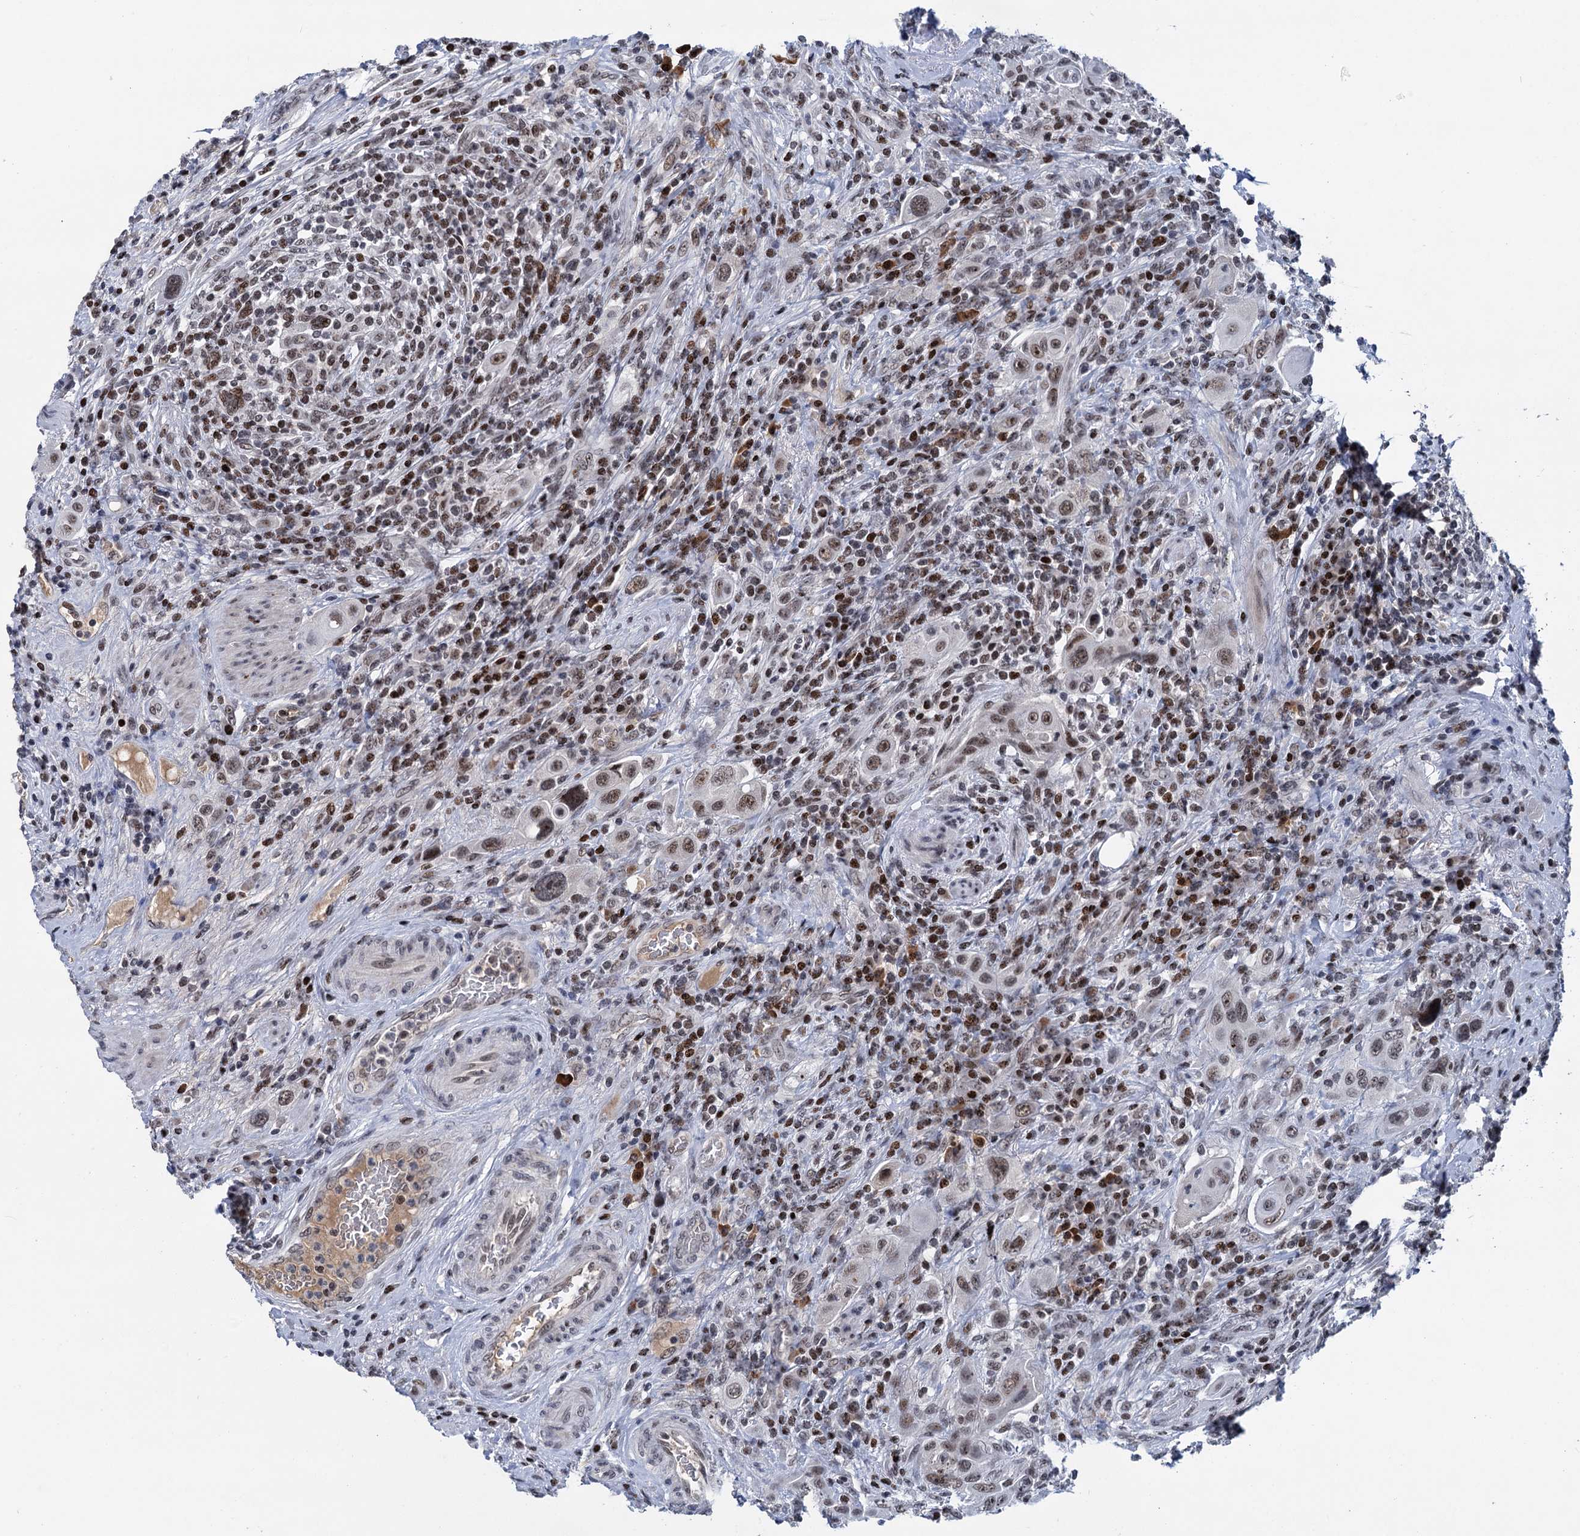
{"staining": {"intensity": "weak", "quantity": "25%-75%", "location": "nuclear"}, "tissue": "urothelial cancer", "cell_type": "Tumor cells", "image_type": "cancer", "snomed": [{"axis": "morphology", "description": "Urothelial carcinoma, High grade"}, {"axis": "topography", "description": "Urinary bladder"}], "caption": "DAB (3,3'-diaminobenzidine) immunohistochemical staining of urothelial cancer reveals weak nuclear protein positivity in about 25%-75% of tumor cells. (IHC, brightfield microscopy, high magnification).", "gene": "ZCCHC10", "patient": {"sex": "male", "age": 50}}